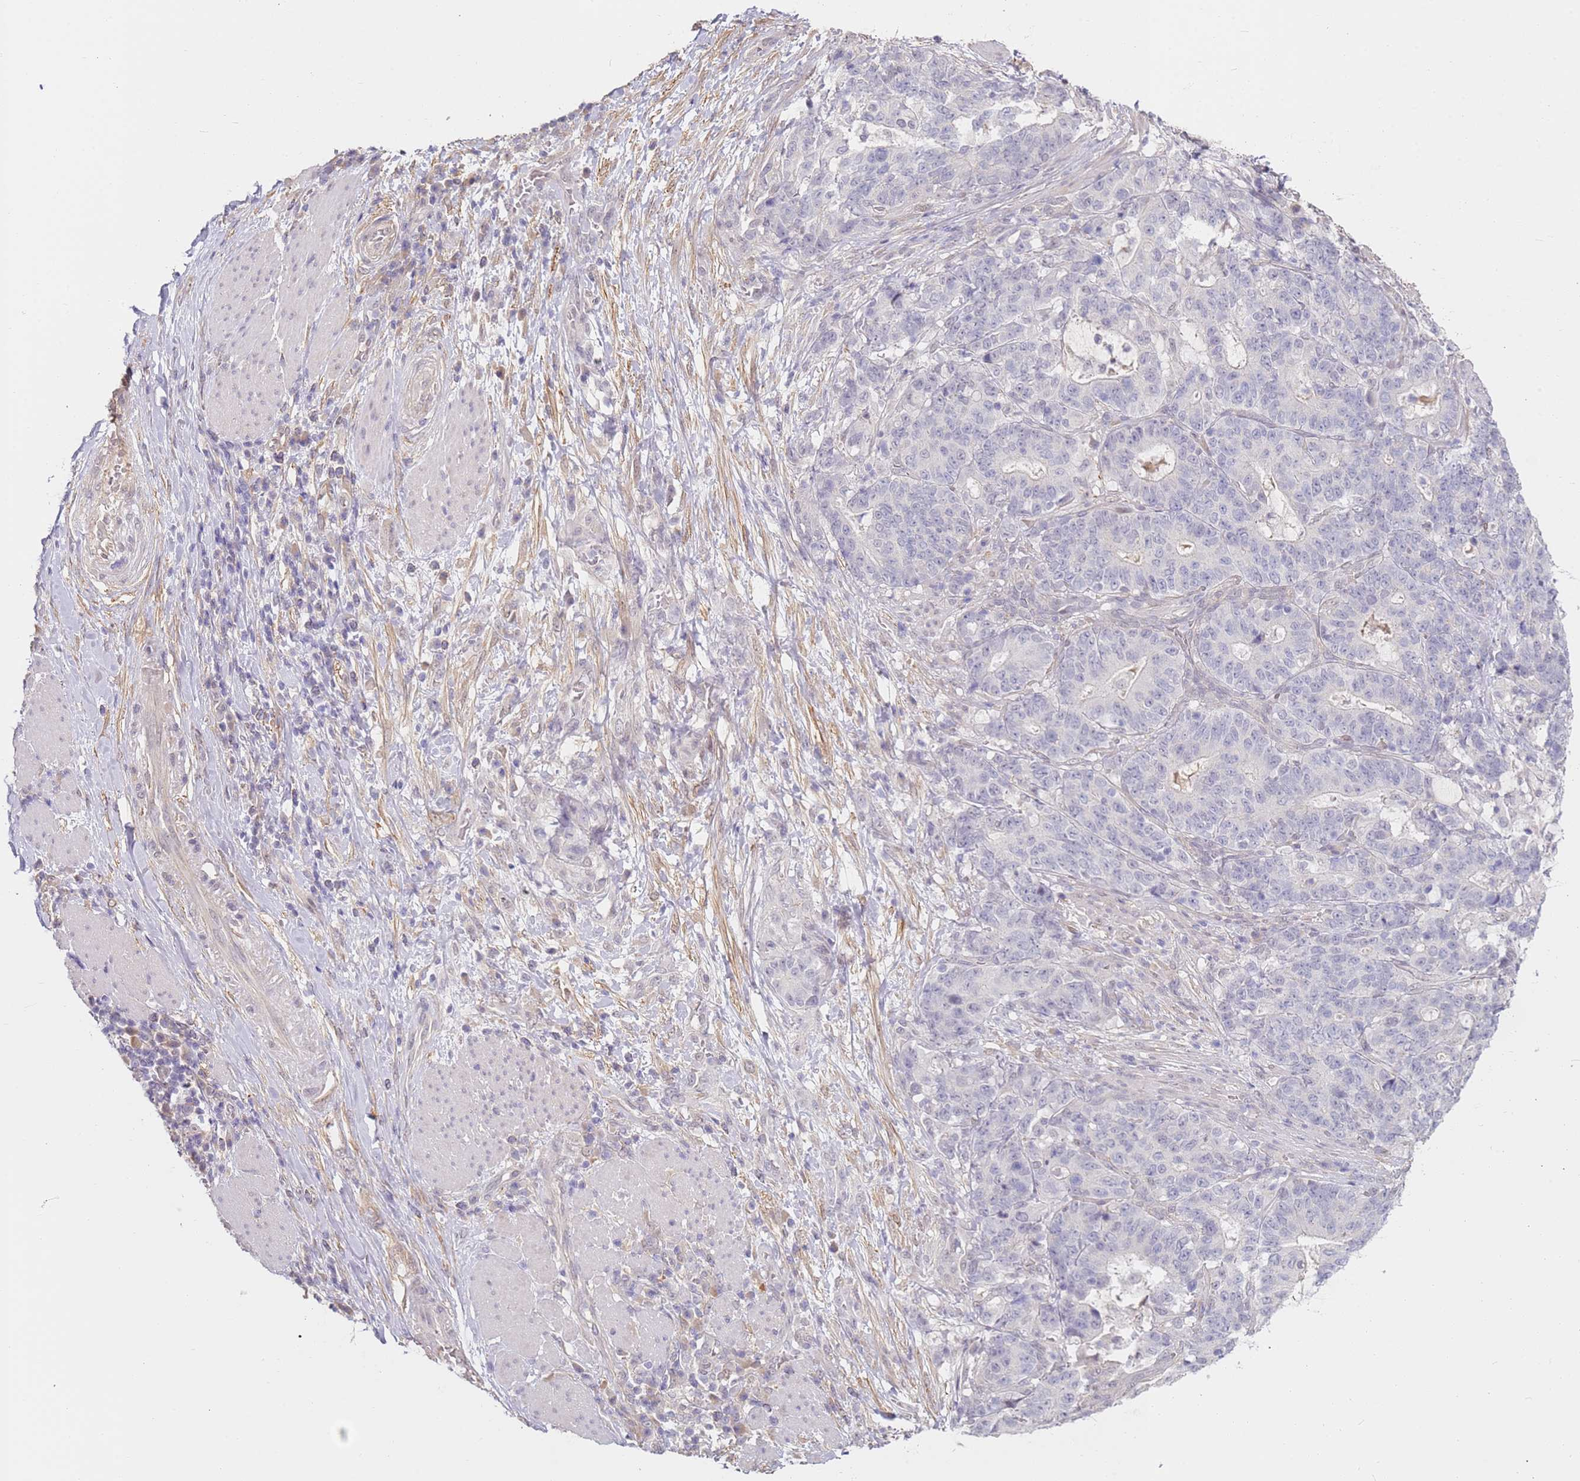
{"staining": {"intensity": "negative", "quantity": "none", "location": "none"}, "tissue": "stomach cancer", "cell_type": "Tumor cells", "image_type": "cancer", "snomed": [{"axis": "morphology", "description": "Normal tissue, NOS"}, {"axis": "morphology", "description": "Adenocarcinoma, NOS"}, {"axis": "topography", "description": "Stomach"}], "caption": "There is no significant expression in tumor cells of adenocarcinoma (stomach). Brightfield microscopy of immunohistochemistry stained with DAB (3,3'-diaminobenzidine) (brown) and hematoxylin (blue), captured at high magnification.", "gene": "WDR93", "patient": {"sex": "female", "age": 64}}